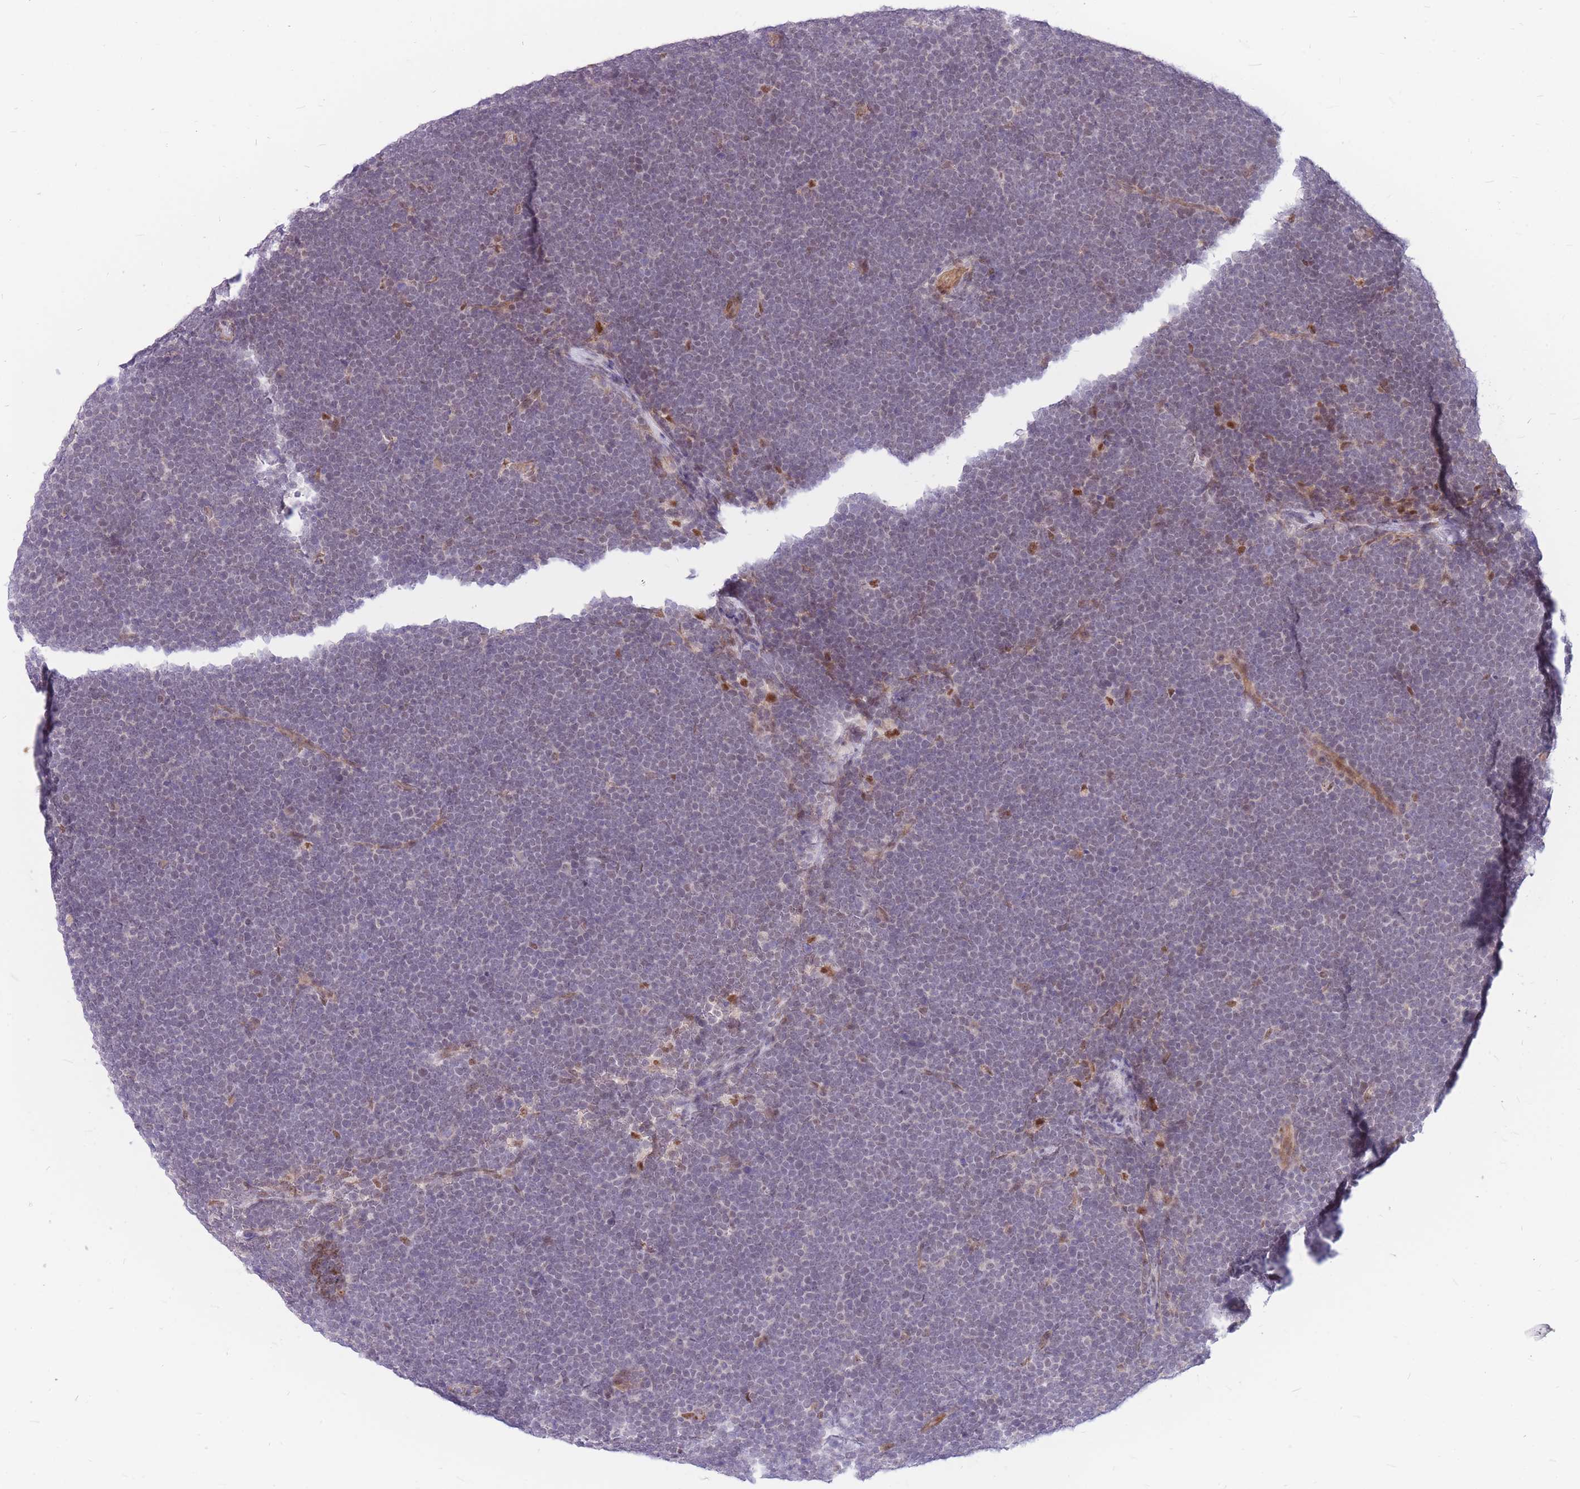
{"staining": {"intensity": "negative", "quantity": "none", "location": "none"}, "tissue": "lymphoma", "cell_type": "Tumor cells", "image_type": "cancer", "snomed": [{"axis": "morphology", "description": "Malignant lymphoma, non-Hodgkin's type, High grade"}, {"axis": "topography", "description": "Lymph node"}], "caption": "Immunohistochemical staining of human lymphoma reveals no significant expression in tumor cells.", "gene": "ERCC2", "patient": {"sex": "male", "age": 13}}